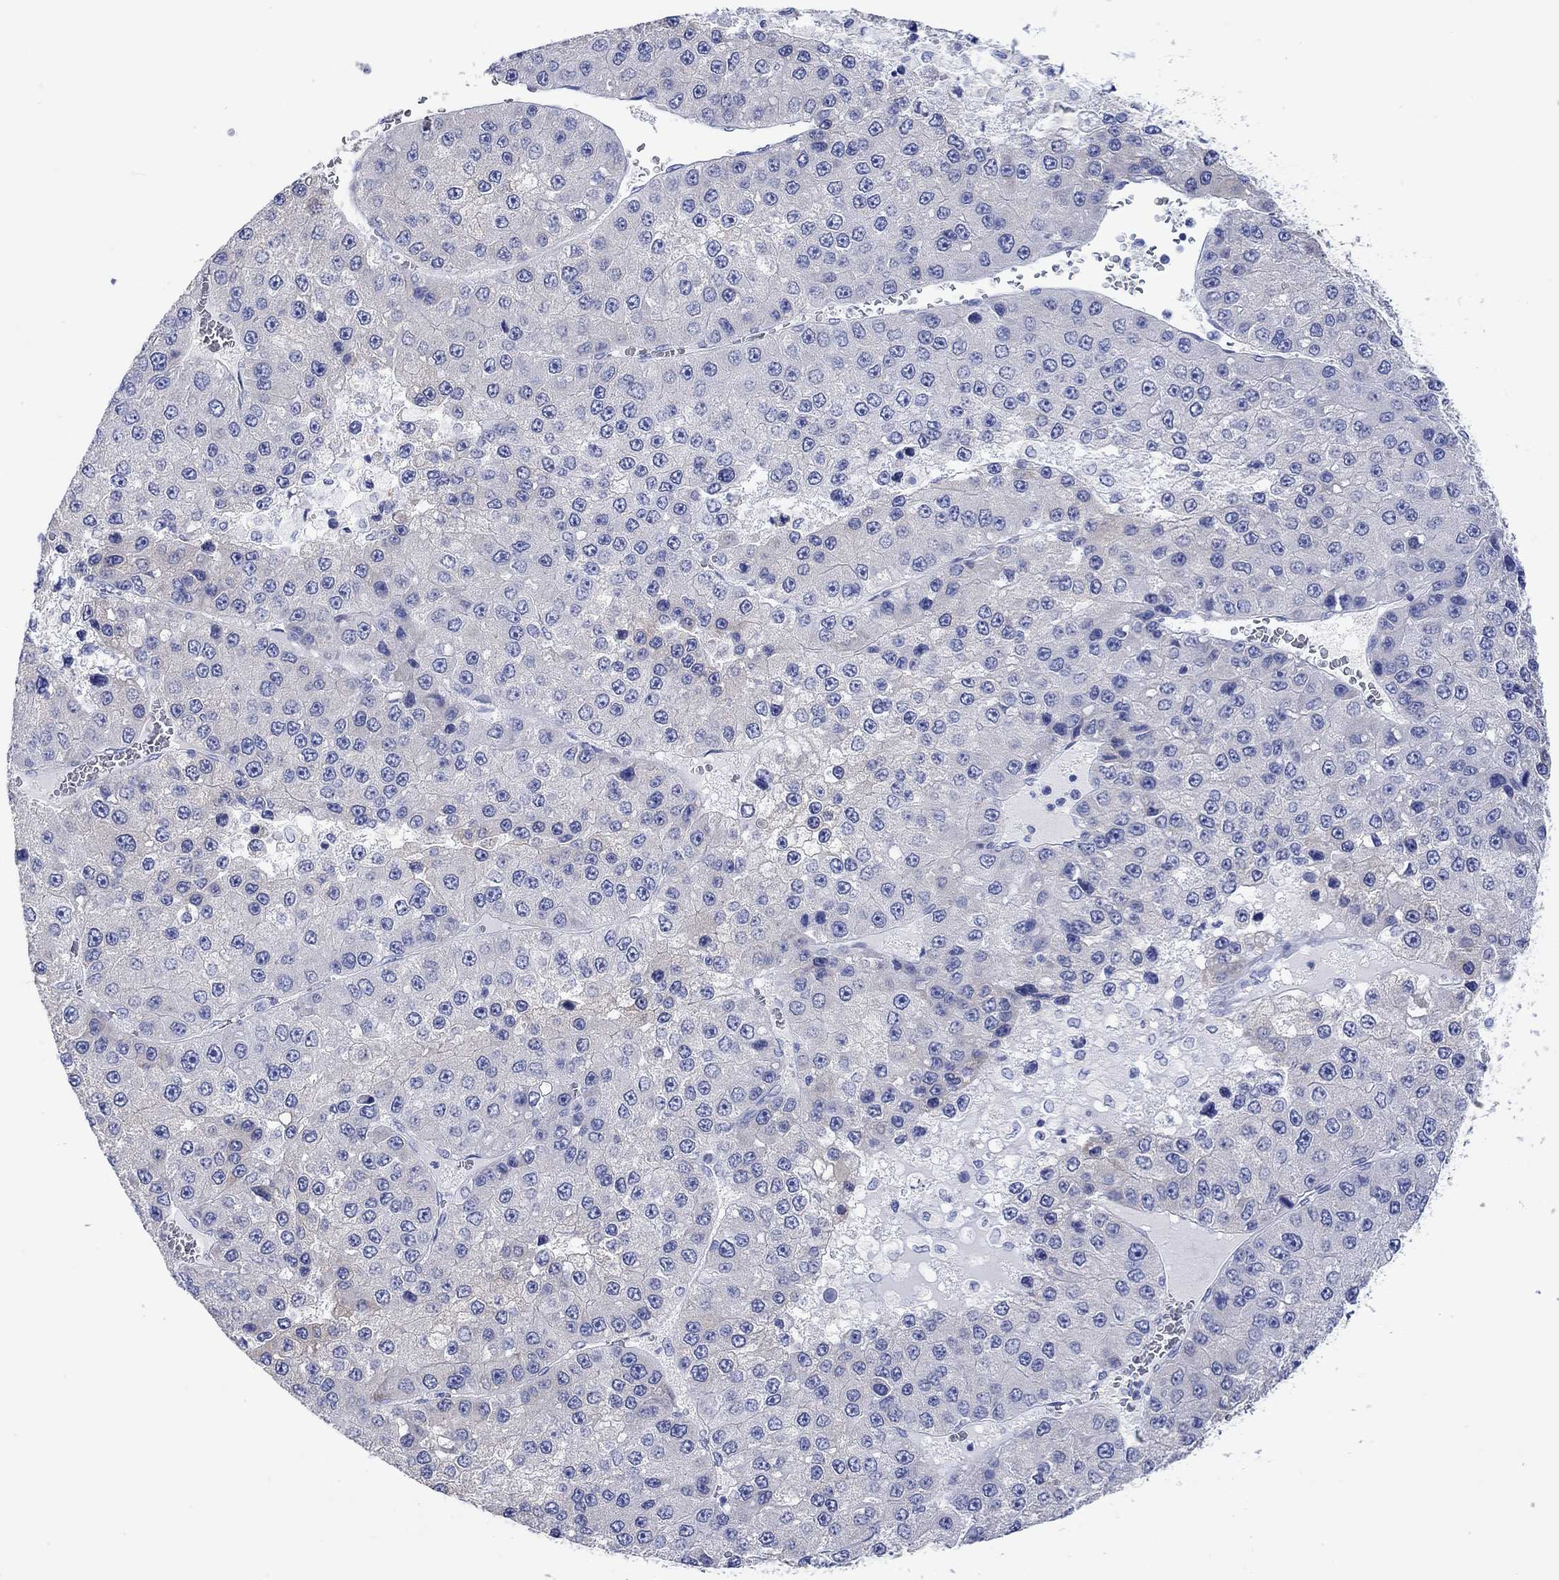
{"staining": {"intensity": "weak", "quantity": "<25%", "location": "cytoplasmic/membranous"}, "tissue": "liver cancer", "cell_type": "Tumor cells", "image_type": "cancer", "snomed": [{"axis": "morphology", "description": "Carcinoma, Hepatocellular, NOS"}, {"axis": "topography", "description": "Liver"}], "caption": "Immunohistochemistry (IHC) image of liver cancer stained for a protein (brown), which reveals no positivity in tumor cells. The staining was performed using DAB (3,3'-diaminobenzidine) to visualize the protein expression in brown, while the nuclei were stained in blue with hematoxylin (Magnification: 20x).", "gene": "P2RY6", "patient": {"sex": "female", "age": 73}}